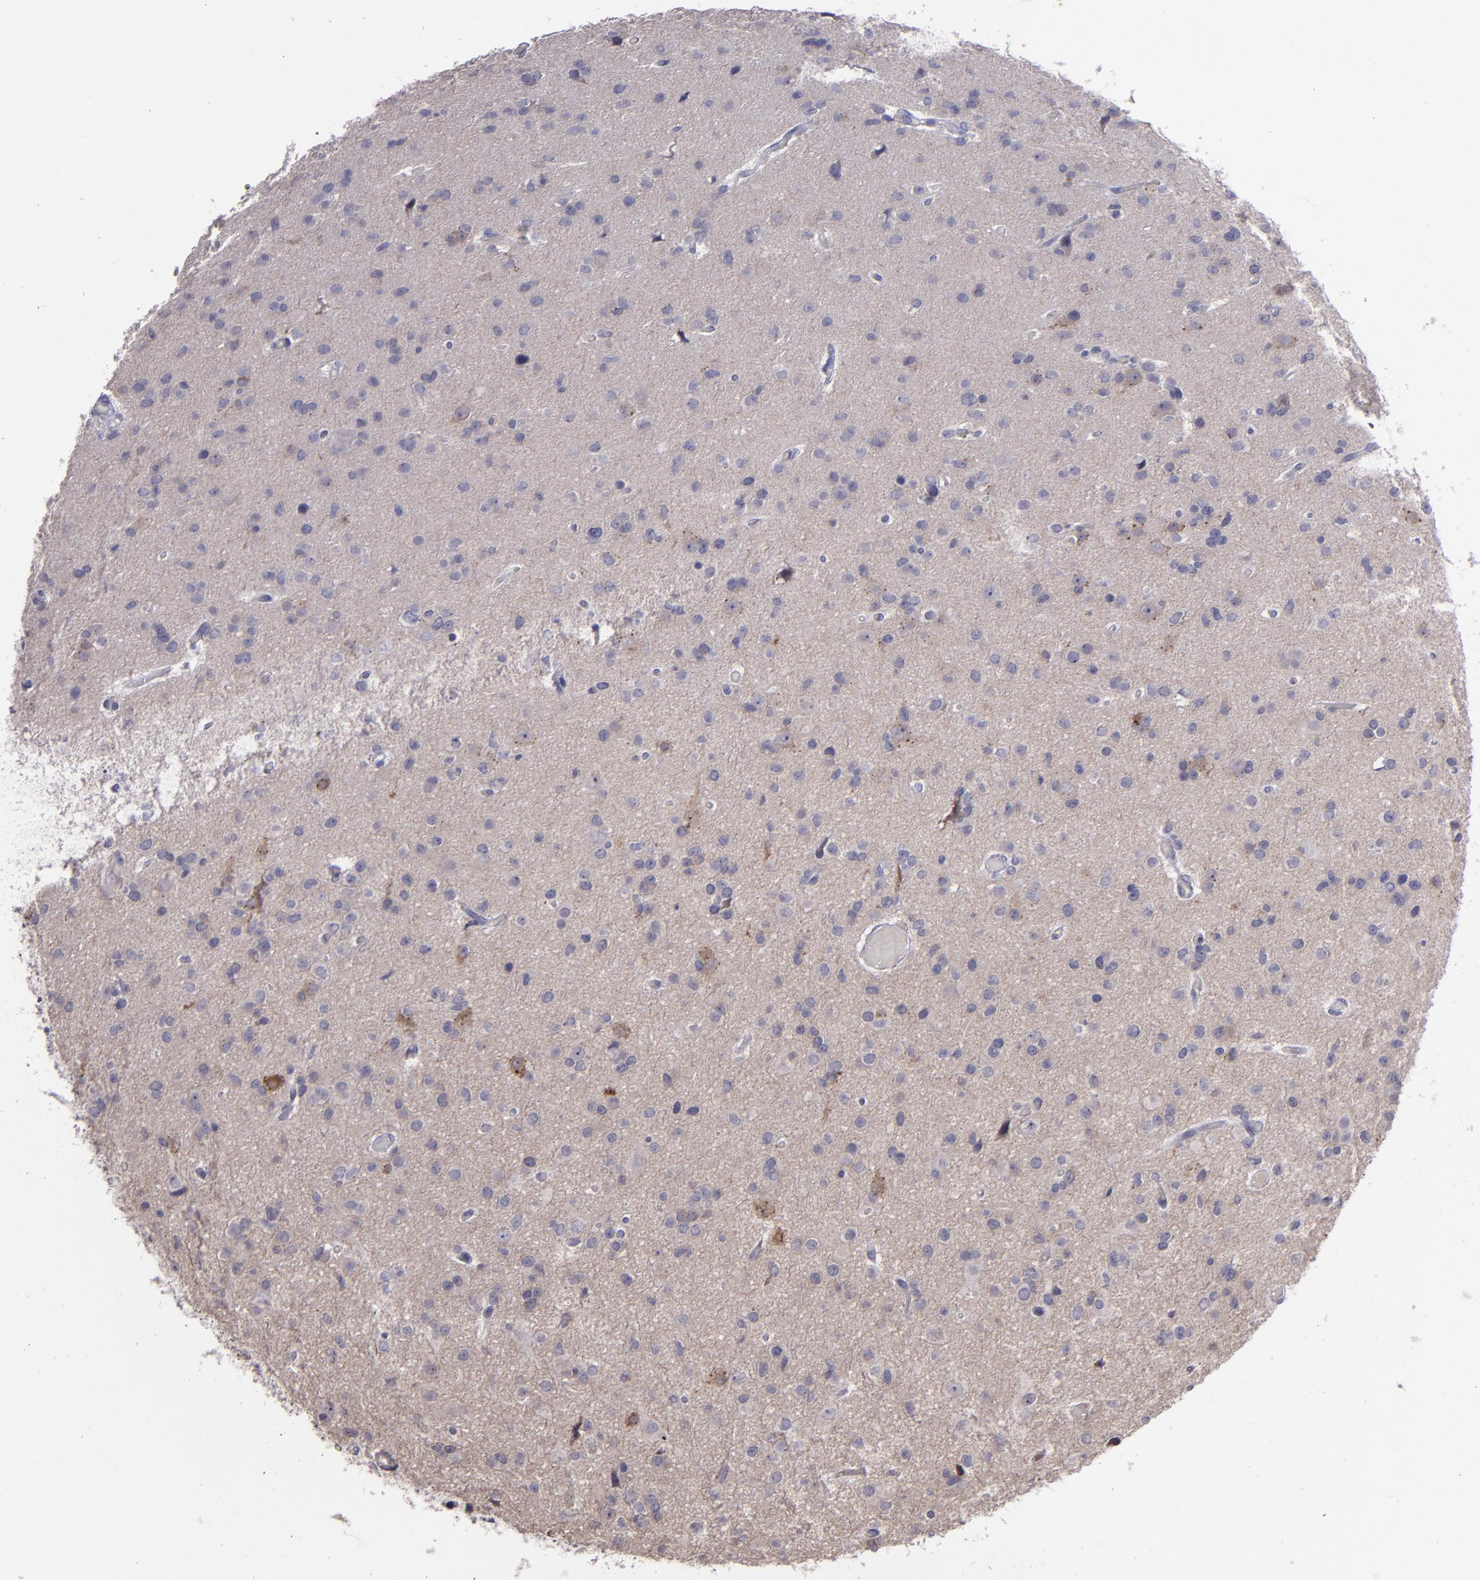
{"staining": {"intensity": "moderate", "quantity": "25%-75%", "location": "cytoplasmic/membranous"}, "tissue": "glioma", "cell_type": "Tumor cells", "image_type": "cancer", "snomed": [{"axis": "morphology", "description": "Glioma, malignant, Low grade"}, {"axis": "topography", "description": "Brain"}], "caption": "High-magnification brightfield microscopy of malignant low-grade glioma stained with DAB (3,3'-diaminobenzidine) (brown) and counterstained with hematoxylin (blue). tumor cells exhibit moderate cytoplasmic/membranous positivity is present in about25%-75% of cells.", "gene": "MASP1", "patient": {"sex": "male", "age": 42}}